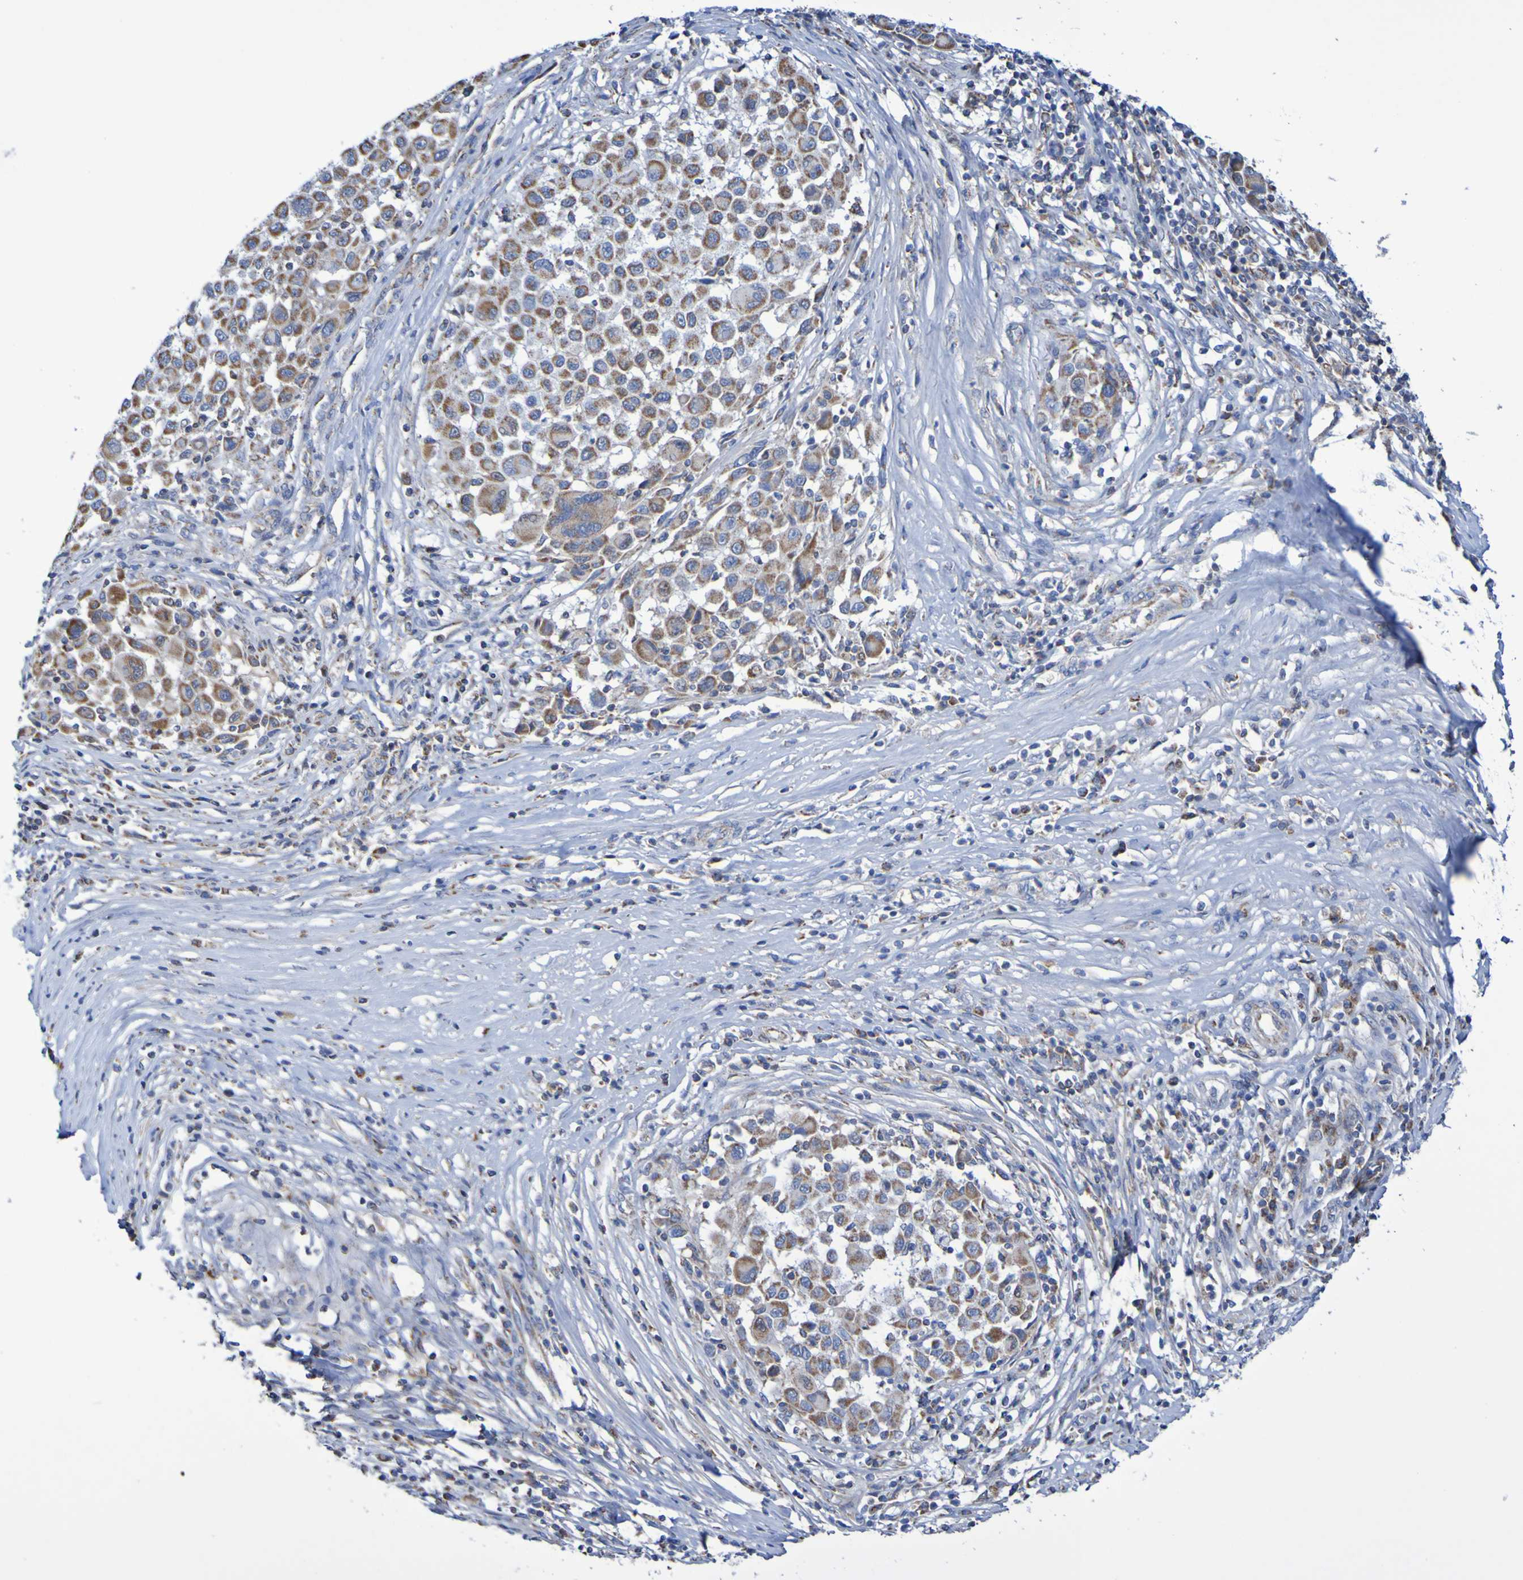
{"staining": {"intensity": "moderate", "quantity": ">75%", "location": "cytoplasmic/membranous"}, "tissue": "melanoma", "cell_type": "Tumor cells", "image_type": "cancer", "snomed": [{"axis": "morphology", "description": "Malignant melanoma, Metastatic site"}, {"axis": "topography", "description": "Lymph node"}], "caption": "A brown stain highlights moderate cytoplasmic/membranous positivity of a protein in melanoma tumor cells.", "gene": "CNTN2", "patient": {"sex": "male", "age": 61}}